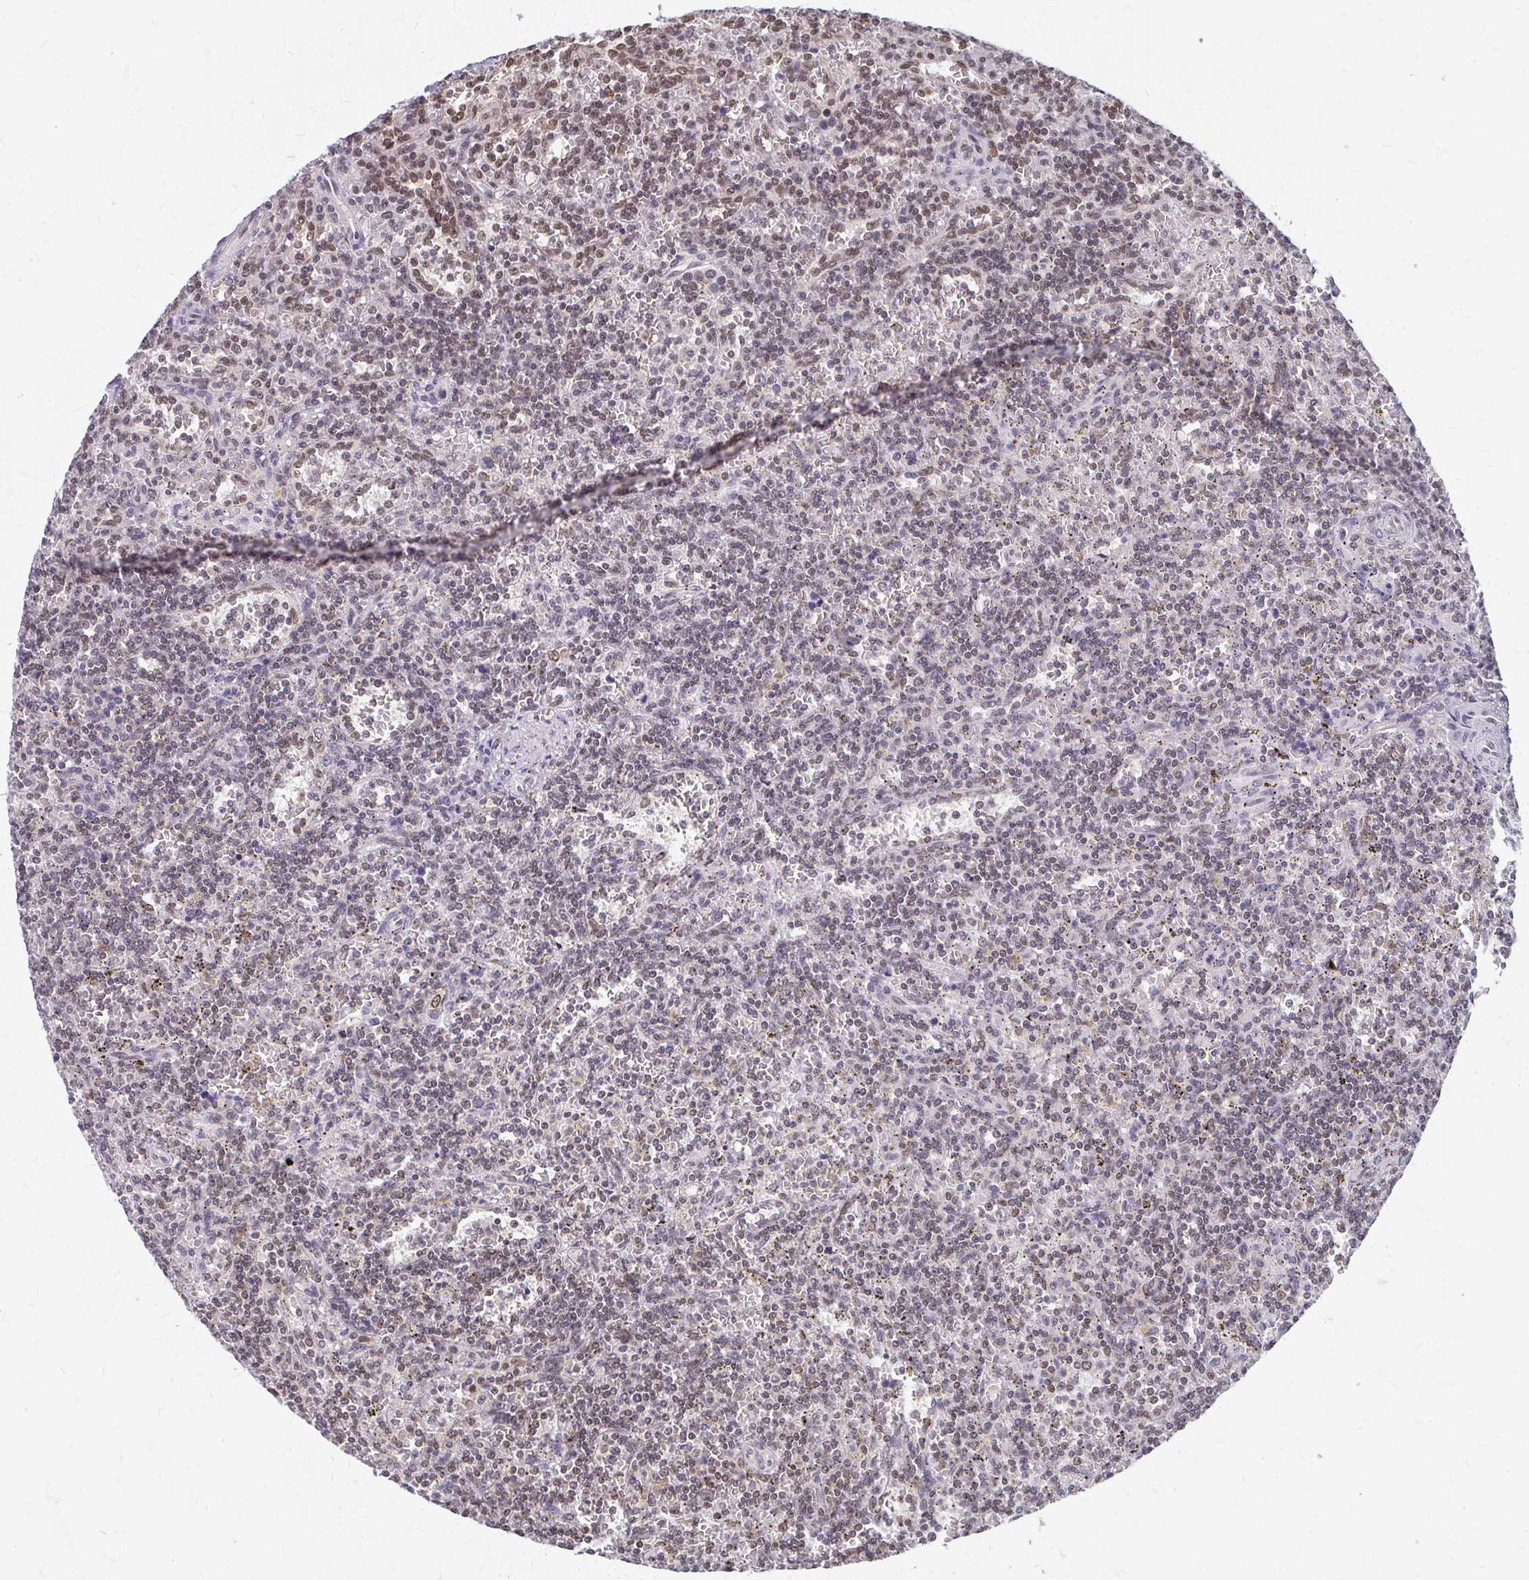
{"staining": {"intensity": "weak", "quantity": "25%-75%", "location": "nuclear"}, "tissue": "lymphoma", "cell_type": "Tumor cells", "image_type": "cancer", "snomed": [{"axis": "morphology", "description": "Malignant lymphoma, non-Hodgkin's type, Low grade"}, {"axis": "topography", "description": "Spleen"}], "caption": "A histopathology image of lymphoma stained for a protein shows weak nuclear brown staining in tumor cells.", "gene": "XPO1", "patient": {"sex": "male", "age": 73}}